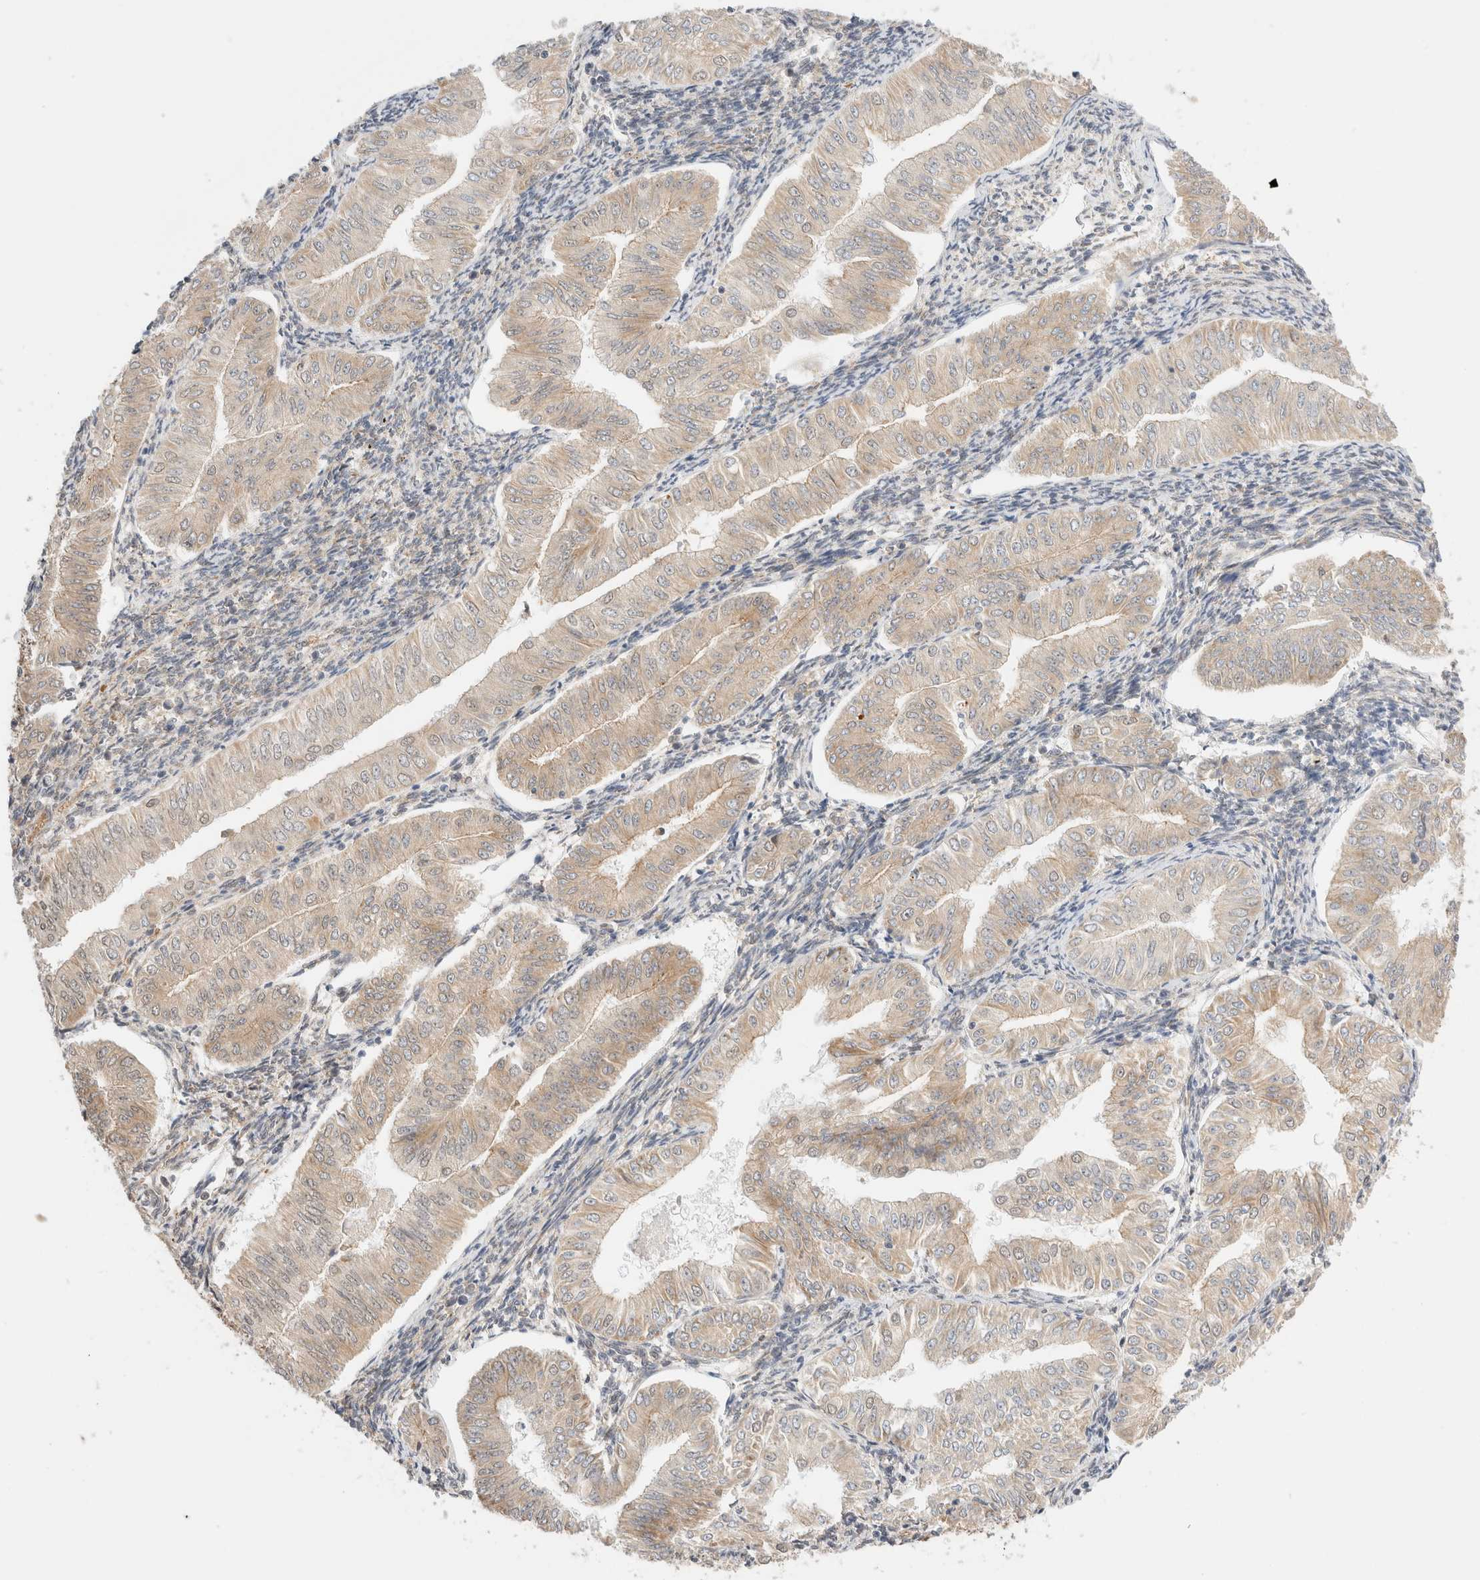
{"staining": {"intensity": "weak", "quantity": "25%-75%", "location": "cytoplasmic/membranous"}, "tissue": "endometrial cancer", "cell_type": "Tumor cells", "image_type": "cancer", "snomed": [{"axis": "morphology", "description": "Normal tissue, NOS"}, {"axis": "morphology", "description": "Adenocarcinoma, NOS"}, {"axis": "topography", "description": "Endometrium"}], "caption": "The micrograph reveals a brown stain indicating the presence of a protein in the cytoplasmic/membranous of tumor cells in endometrial adenocarcinoma.", "gene": "SYVN1", "patient": {"sex": "female", "age": 53}}